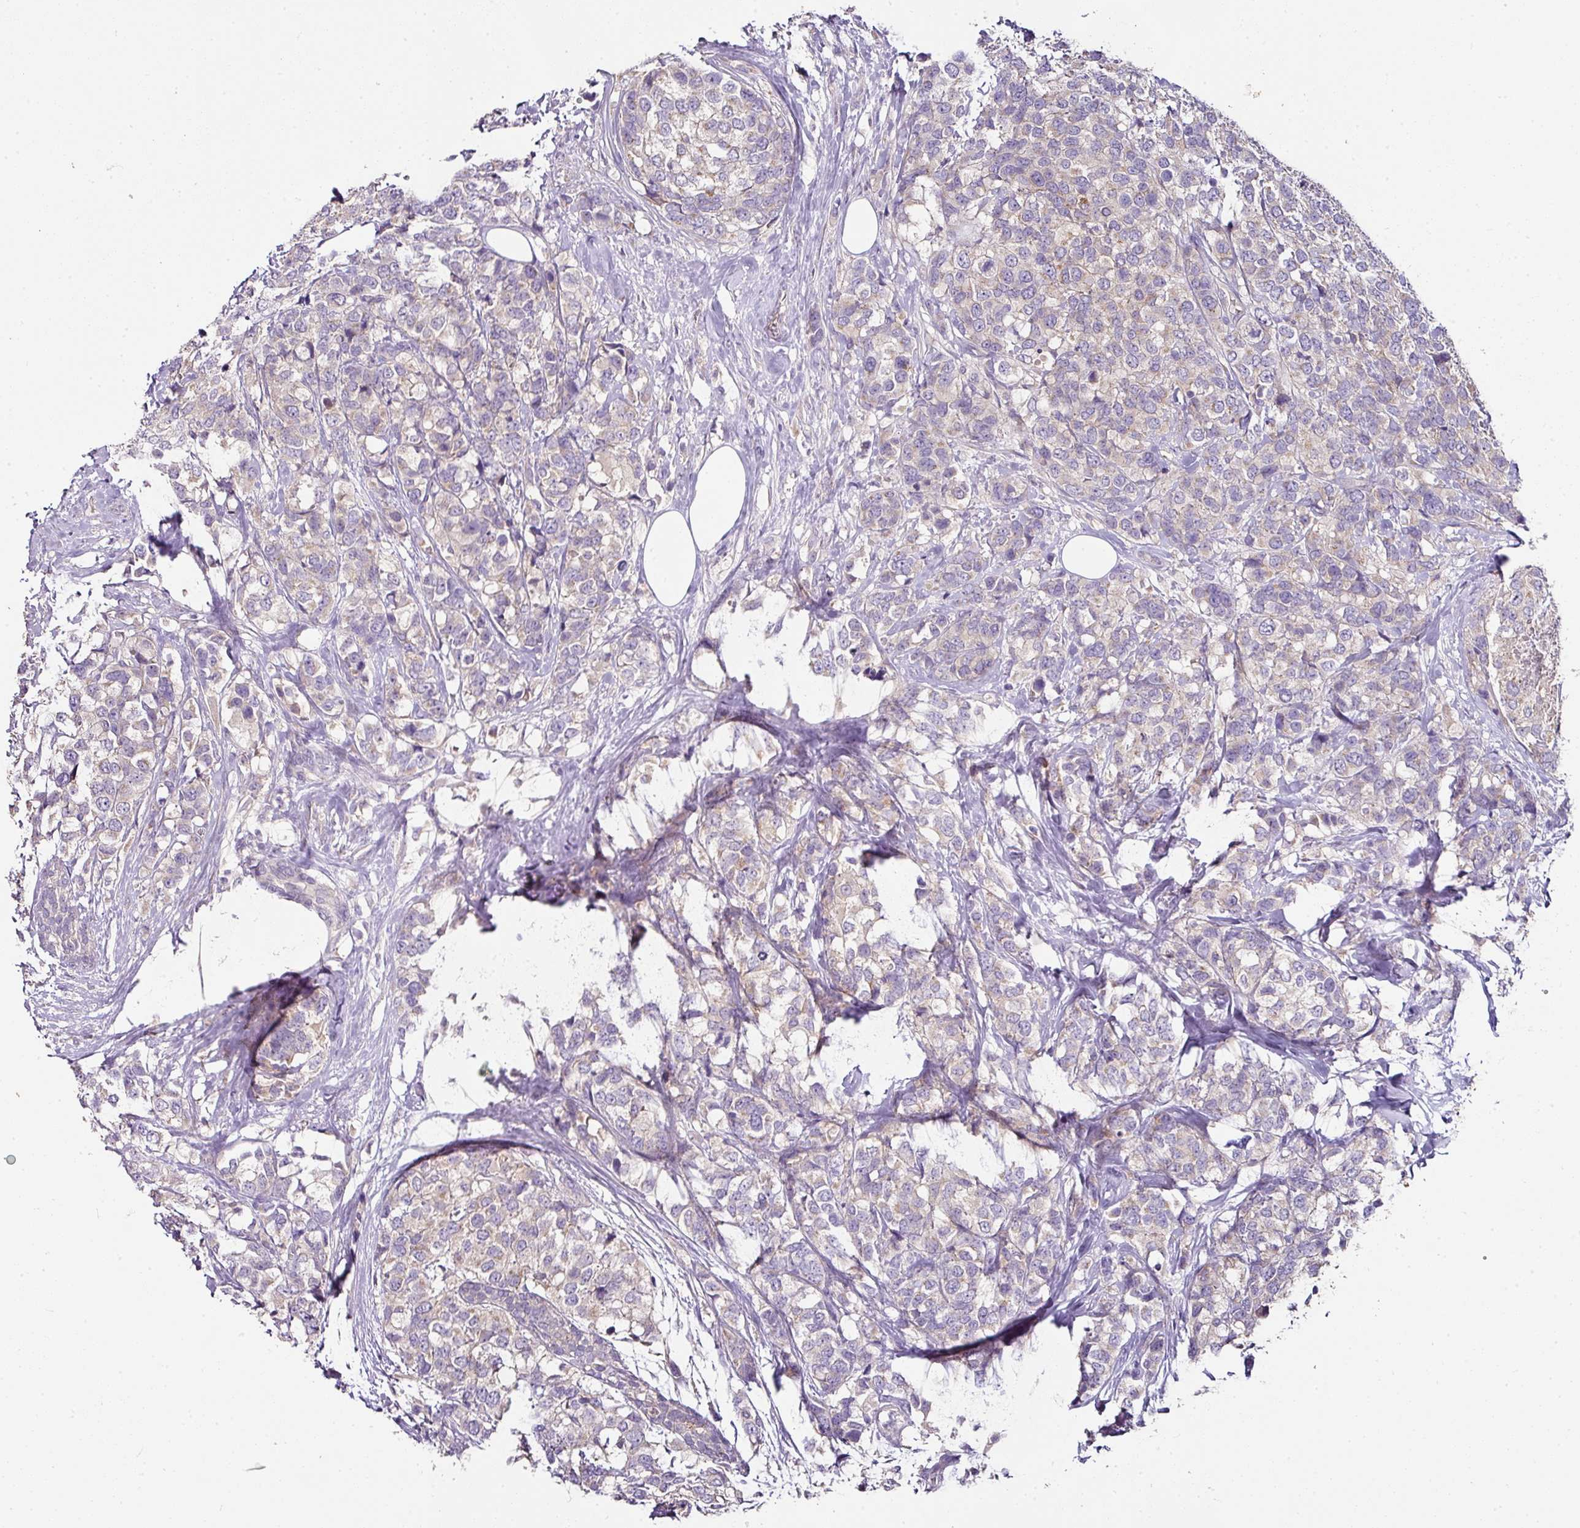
{"staining": {"intensity": "negative", "quantity": "none", "location": "none"}, "tissue": "breast cancer", "cell_type": "Tumor cells", "image_type": "cancer", "snomed": [{"axis": "morphology", "description": "Lobular carcinoma"}, {"axis": "topography", "description": "Breast"}], "caption": "Micrograph shows no significant protein expression in tumor cells of breast lobular carcinoma.", "gene": "SKIC2", "patient": {"sex": "female", "age": 59}}